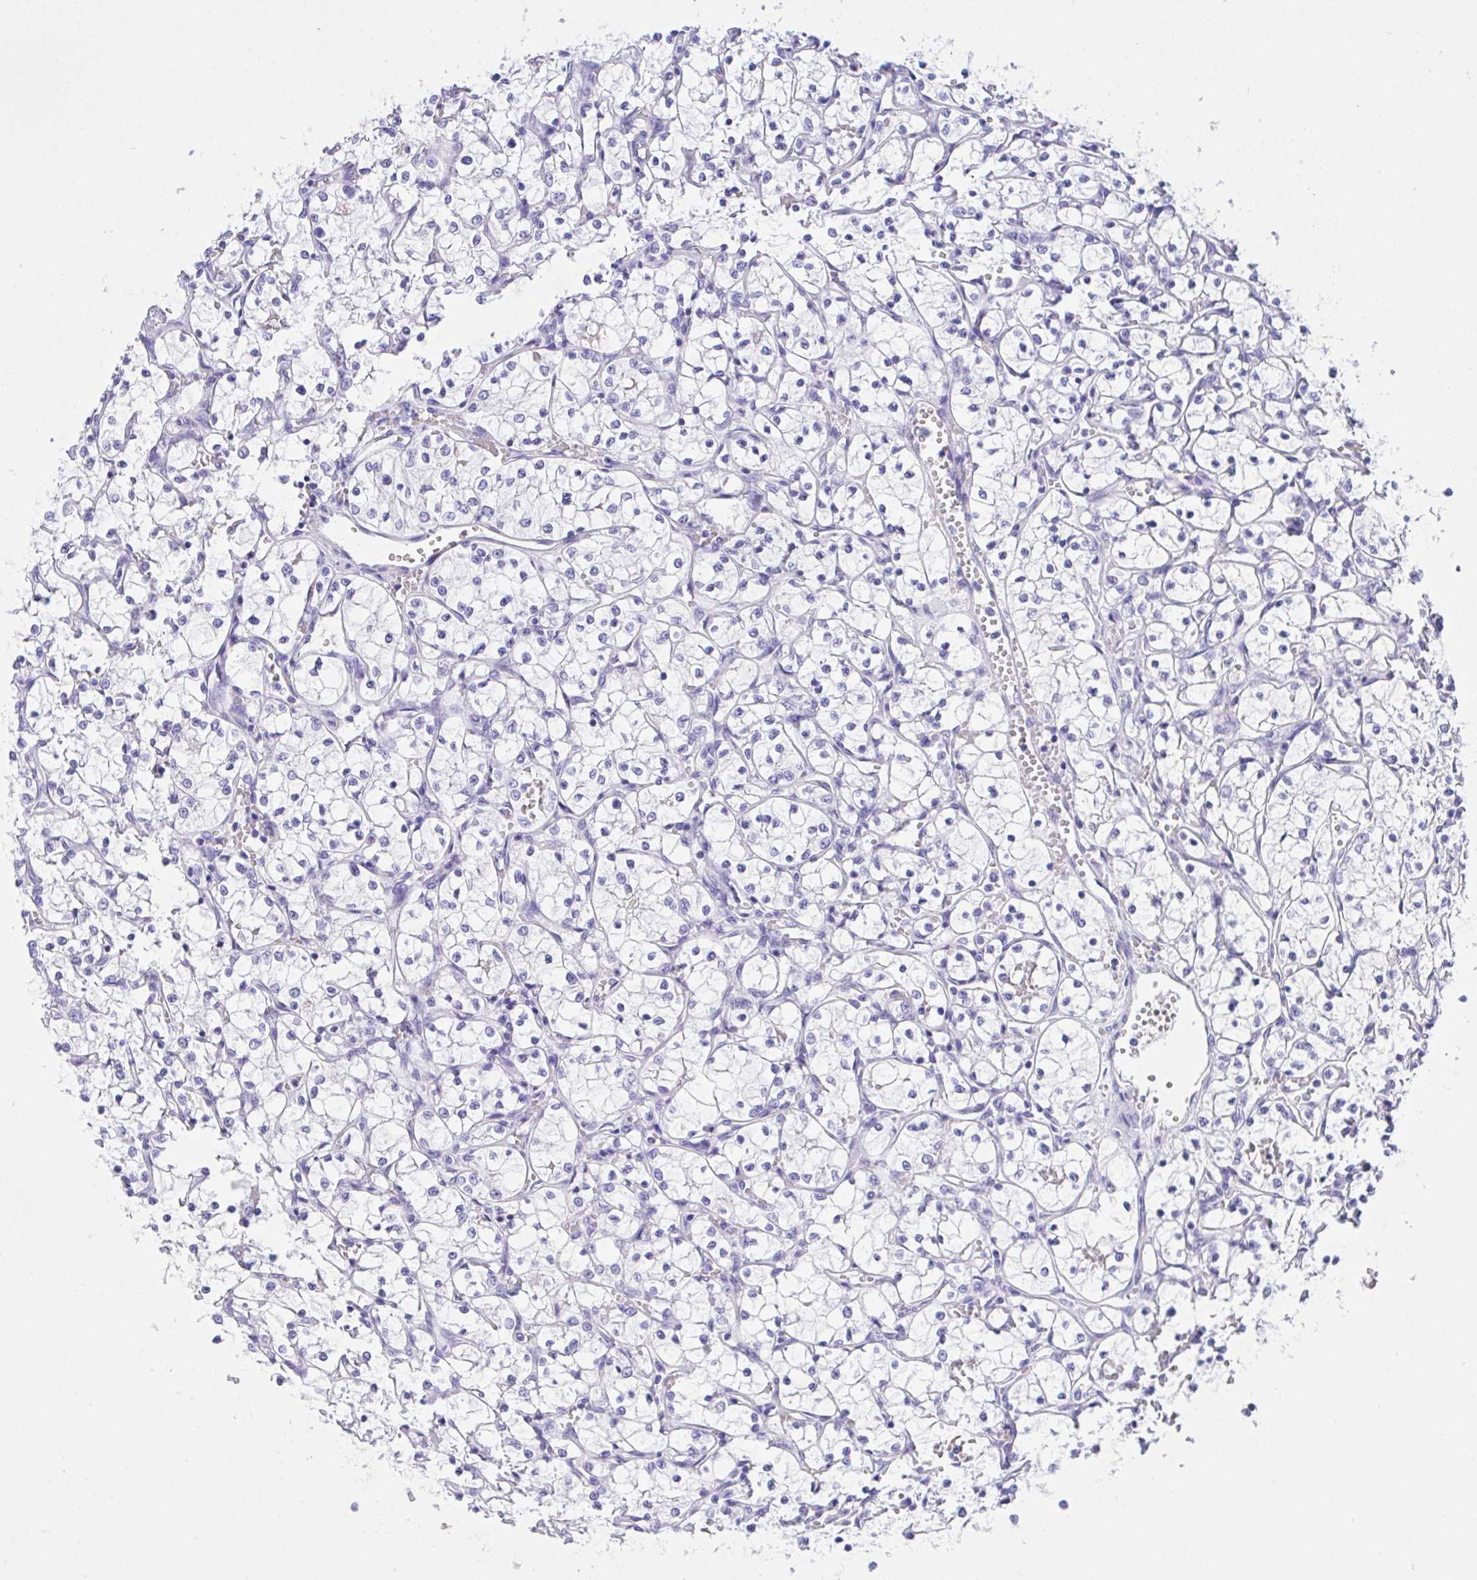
{"staining": {"intensity": "negative", "quantity": "none", "location": "none"}, "tissue": "renal cancer", "cell_type": "Tumor cells", "image_type": "cancer", "snomed": [{"axis": "morphology", "description": "Adenocarcinoma, NOS"}, {"axis": "topography", "description": "Kidney"}], "caption": "IHC of human renal adenocarcinoma displays no positivity in tumor cells. (Stains: DAB (3,3'-diaminobenzidine) IHC with hematoxylin counter stain, Microscopy: brightfield microscopy at high magnification).", "gene": "AKR1D1", "patient": {"sex": "female", "age": 69}}